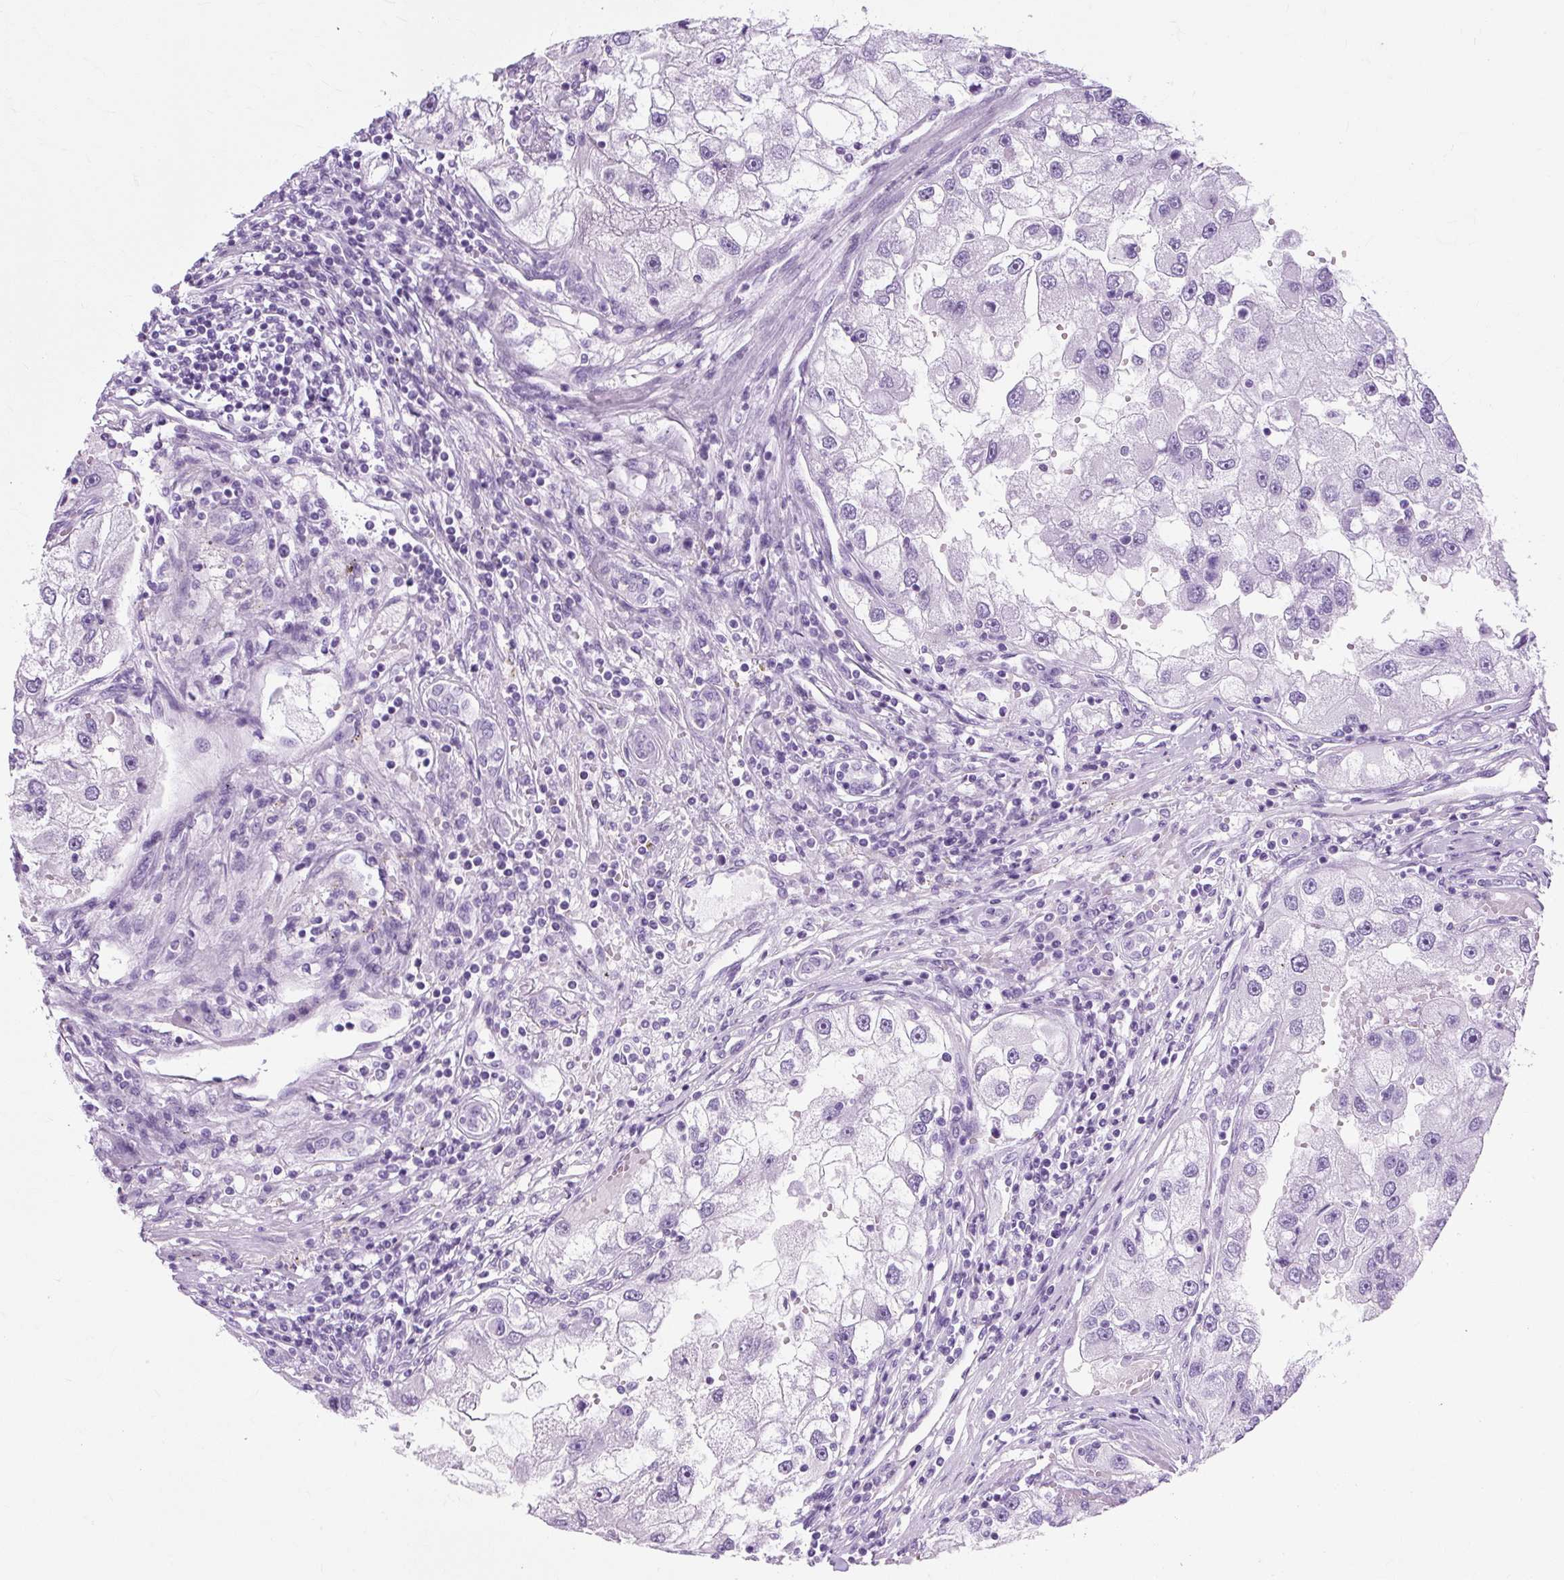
{"staining": {"intensity": "negative", "quantity": "none", "location": "none"}, "tissue": "renal cancer", "cell_type": "Tumor cells", "image_type": "cancer", "snomed": [{"axis": "morphology", "description": "Adenocarcinoma, NOS"}, {"axis": "topography", "description": "Kidney"}], "caption": "Renal adenocarcinoma stained for a protein using immunohistochemistry (IHC) reveals no staining tumor cells.", "gene": "TMEM89", "patient": {"sex": "male", "age": 63}}